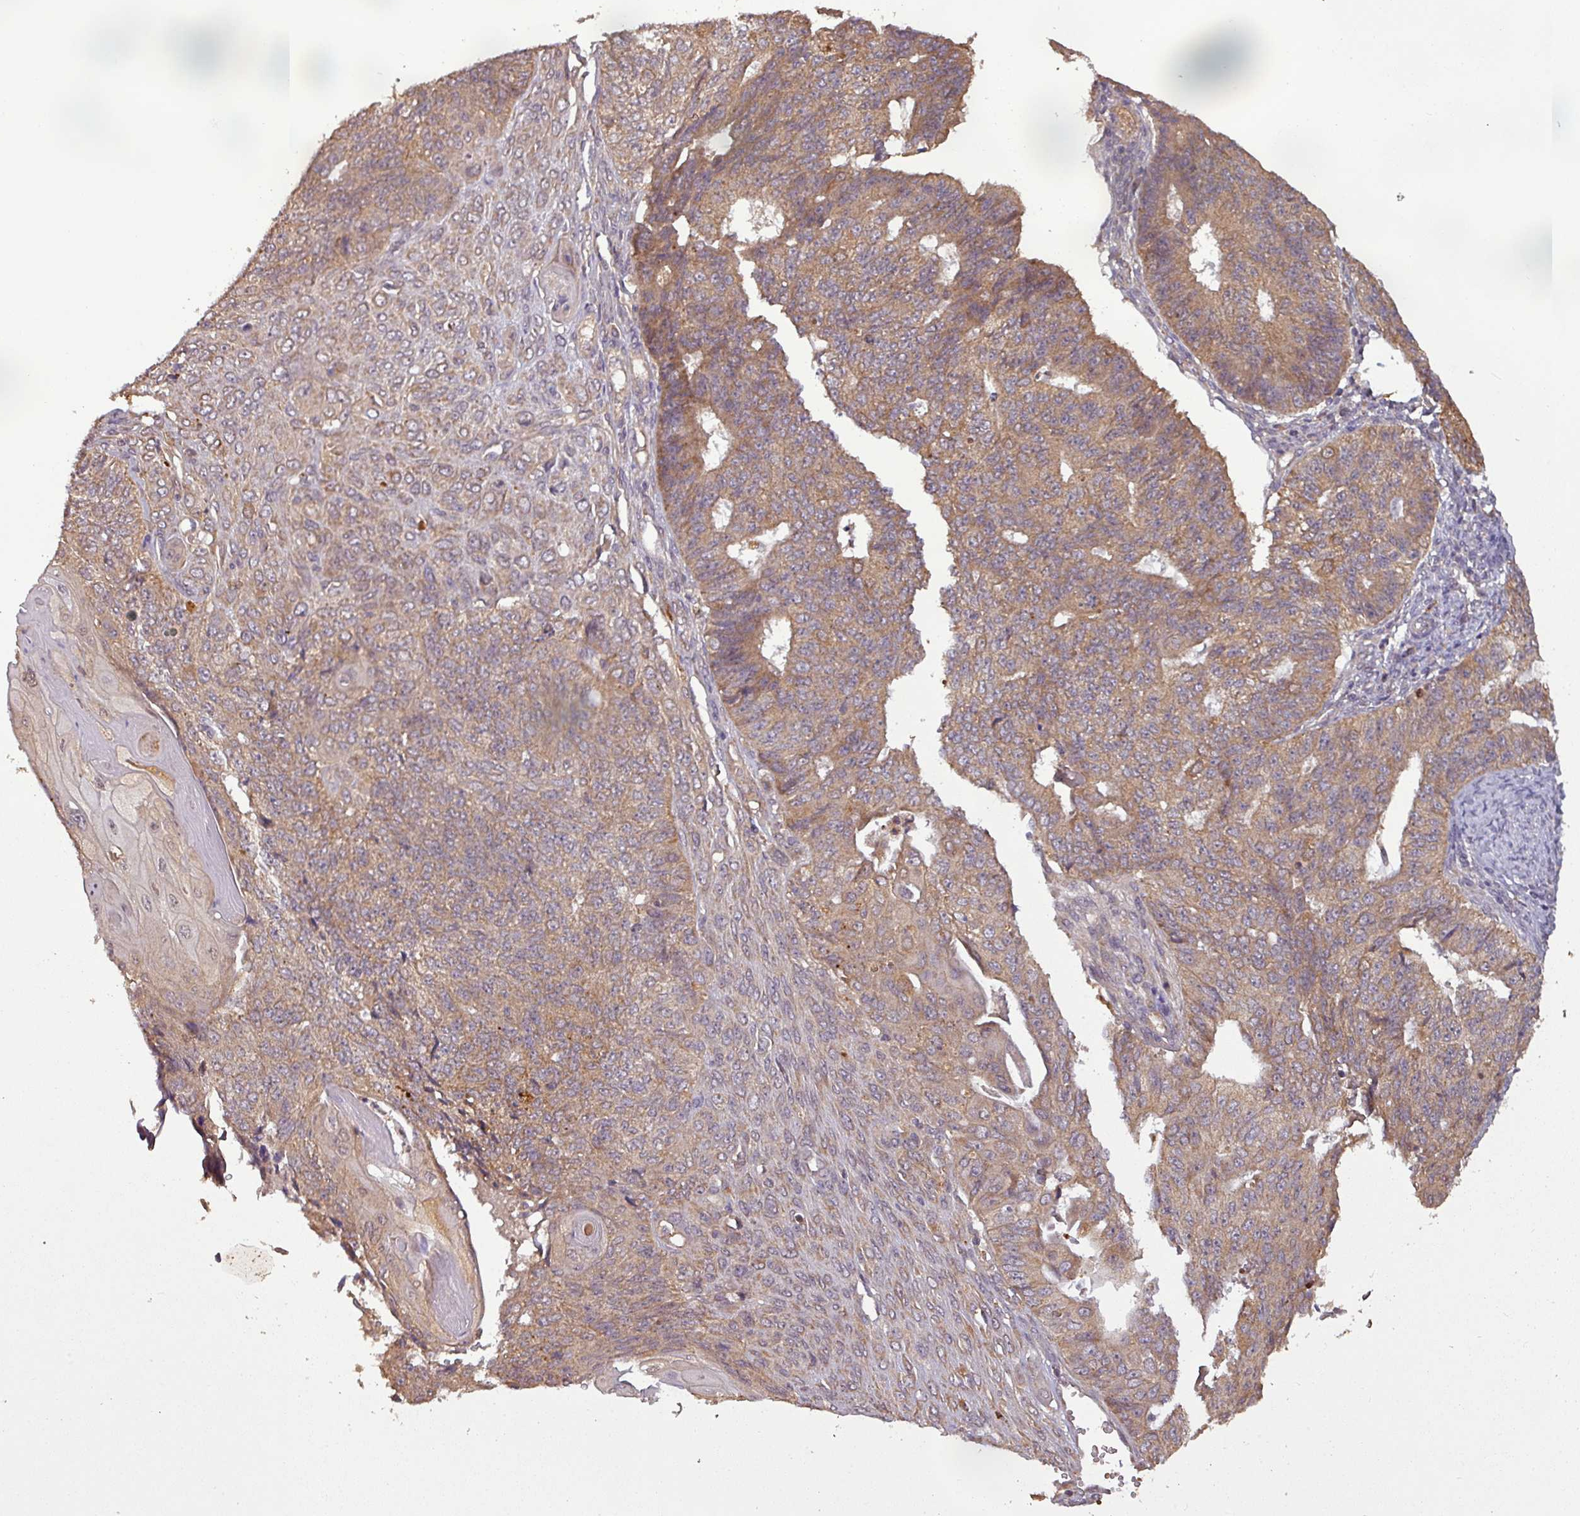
{"staining": {"intensity": "moderate", "quantity": ">75%", "location": "cytoplasmic/membranous"}, "tissue": "endometrial cancer", "cell_type": "Tumor cells", "image_type": "cancer", "snomed": [{"axis": "morphology", "description": "Adenocarcinoma, NOS"}, {"axis": "topography", "description": "Endometrium"}], "caption": "Brown immunohistochemical staining in endometrial cancer (adenocarcinoma) displays moderate cytoplasmic/membranous expression in about >75% of tumor cells. The staining was performed using DAB (3,3'-diaminobenzidine) to visualize the protein expression in brown, while the nuclei were stained in blue with hematoxylin (Magnification: 20x).", "gene": "NT5C3A", "patient": {"sex": "female", "age": 32}}